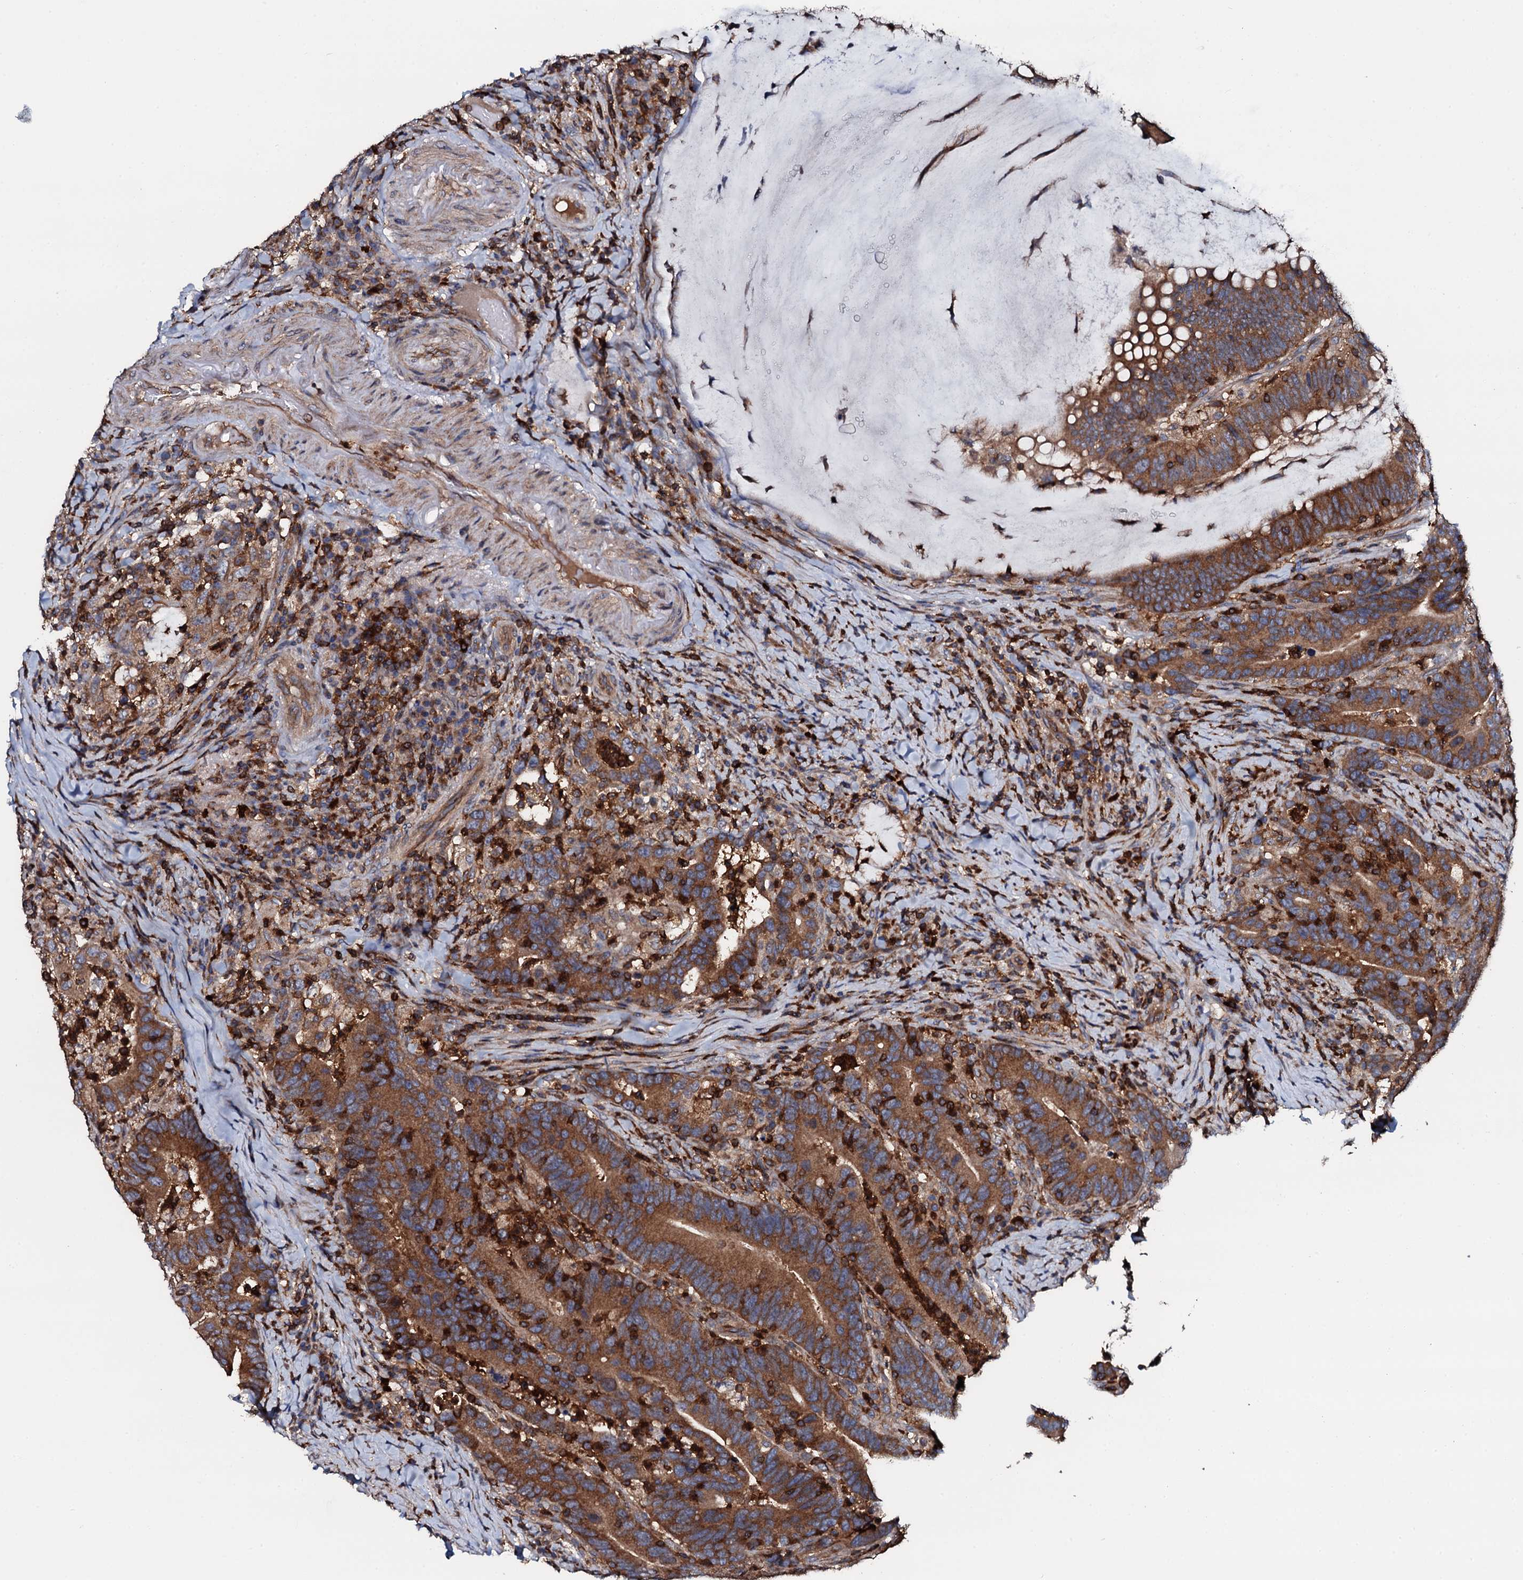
{"staining": {"intensity": "strong", "quantity": ">75%", "location": "cytoplasmic/membranous"}, "tissue": "colorectal cancer", "cell_type": "Tumor cells", "image_type": "cancer", "snomed": [{"axis": "morphology", "description": "Adenocarcinoma, NOS"}, {"axis": "topography", "description": "Colon"}], "caption": "Immunohistochemical staining of colorectal adenocarcinoma exhibits strong cytoplasmic/membranous protein positivity in about >75% of tumor cells.", "gene": "GRK2", "patient": {"sex": "female", "age": 66}}